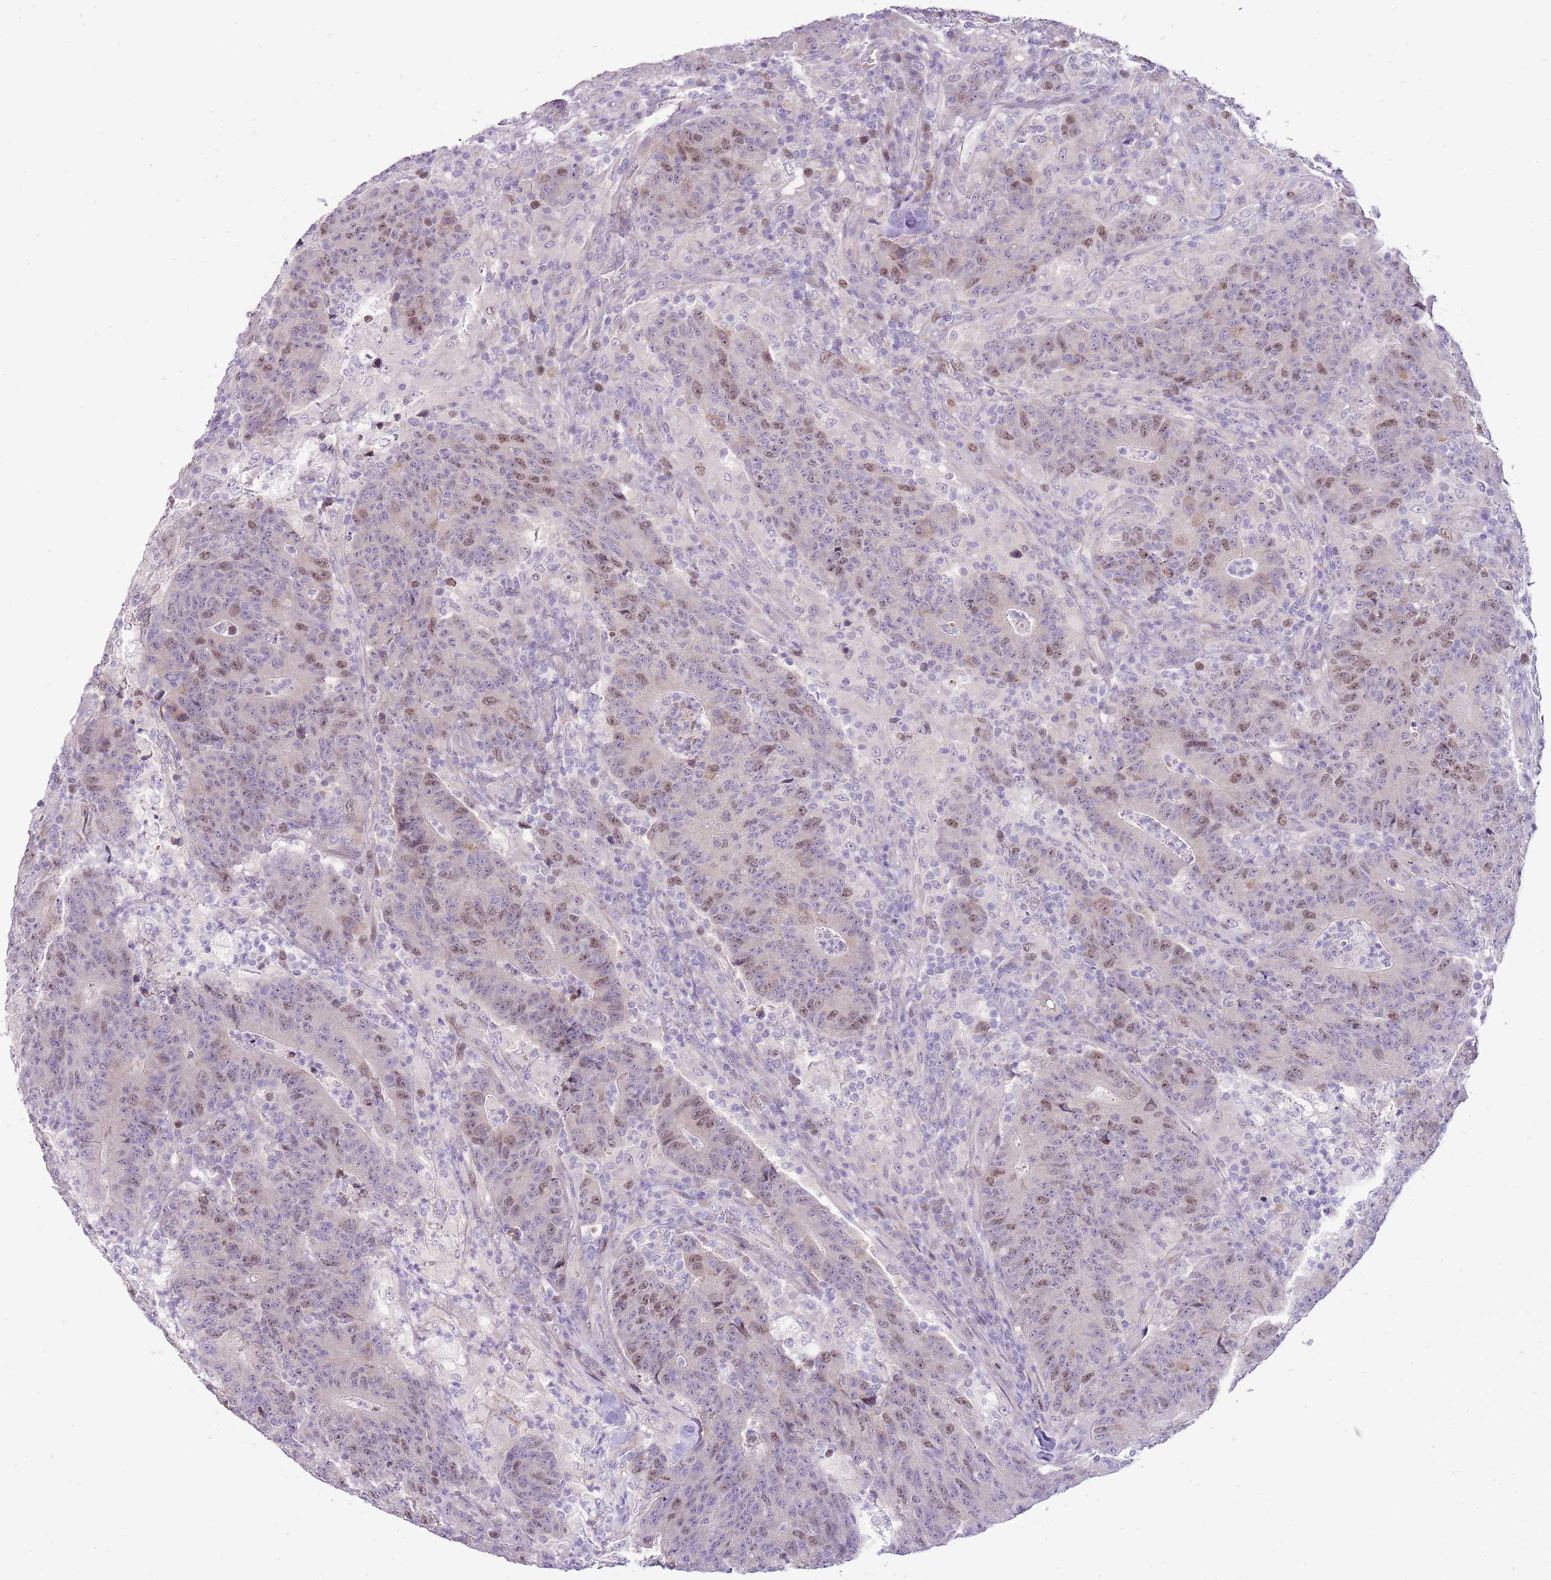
{"staining": {"intensity": "moderate", "quantity": "25%-75%", "location": "nuclear"}, "tissue": "colorectal cancer", "cell_type": "Tumor cells", "image_type": "cancer", "snomed": [{"axis": "morphology", "description": "Adenocarcinoma, NOS"}, {"axis": "topography", "description": "Colon"}], "caption": "Brown immunohistochemical staining in colorectal cancer (adenocarcinoma) shows moderate nuclear staining in about 25%-75% of tumor cells.", "gene": "FBRSL1", "patient": {"sex": "female", "age": 75}}